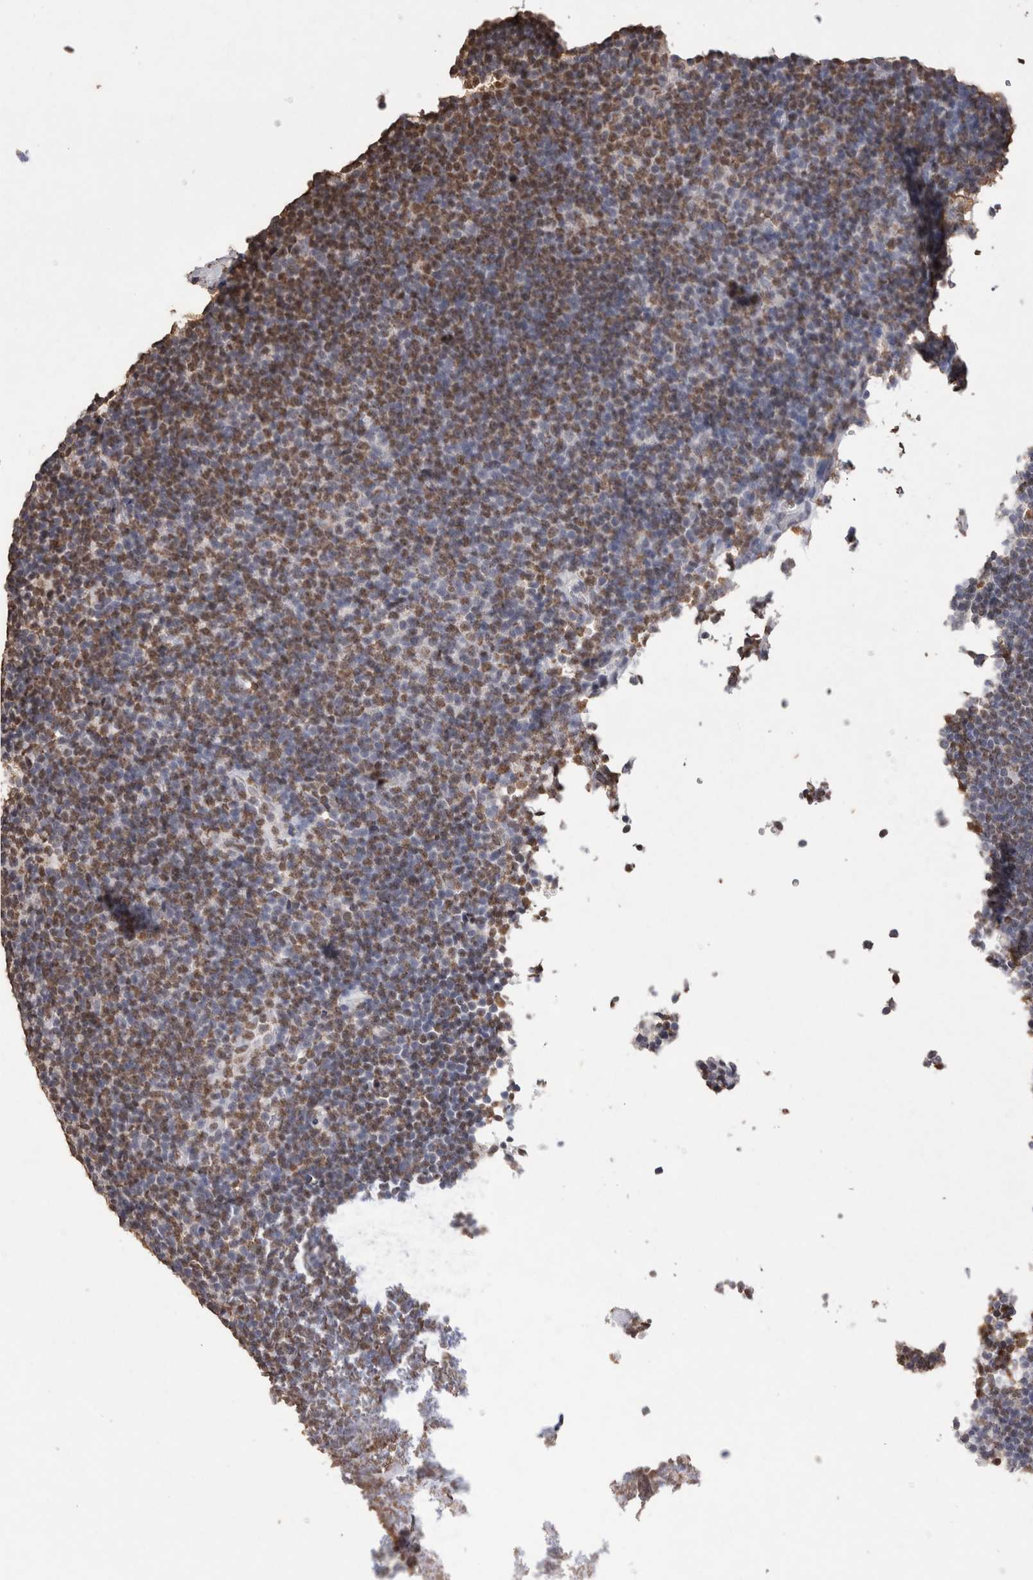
{"staining": {"intensity": "negative", "quantity": "none", "location": "none"}, "tissue": "lymphoma", "cell_type": "Tumor cells", "image_type": "cancer", "snomed": [{"axis": "morphology", "description": "Hodgkin's disease, NOS"}, {"axis": "topography", "description": "Lymph node"}], "caption": "IHC photomicrograph of lymphoma stained for a protein (brown), which demonstrates no staining in tumor cells.", "gene": "NTHL1", "patient": {"sex": "female", "age": 57}}